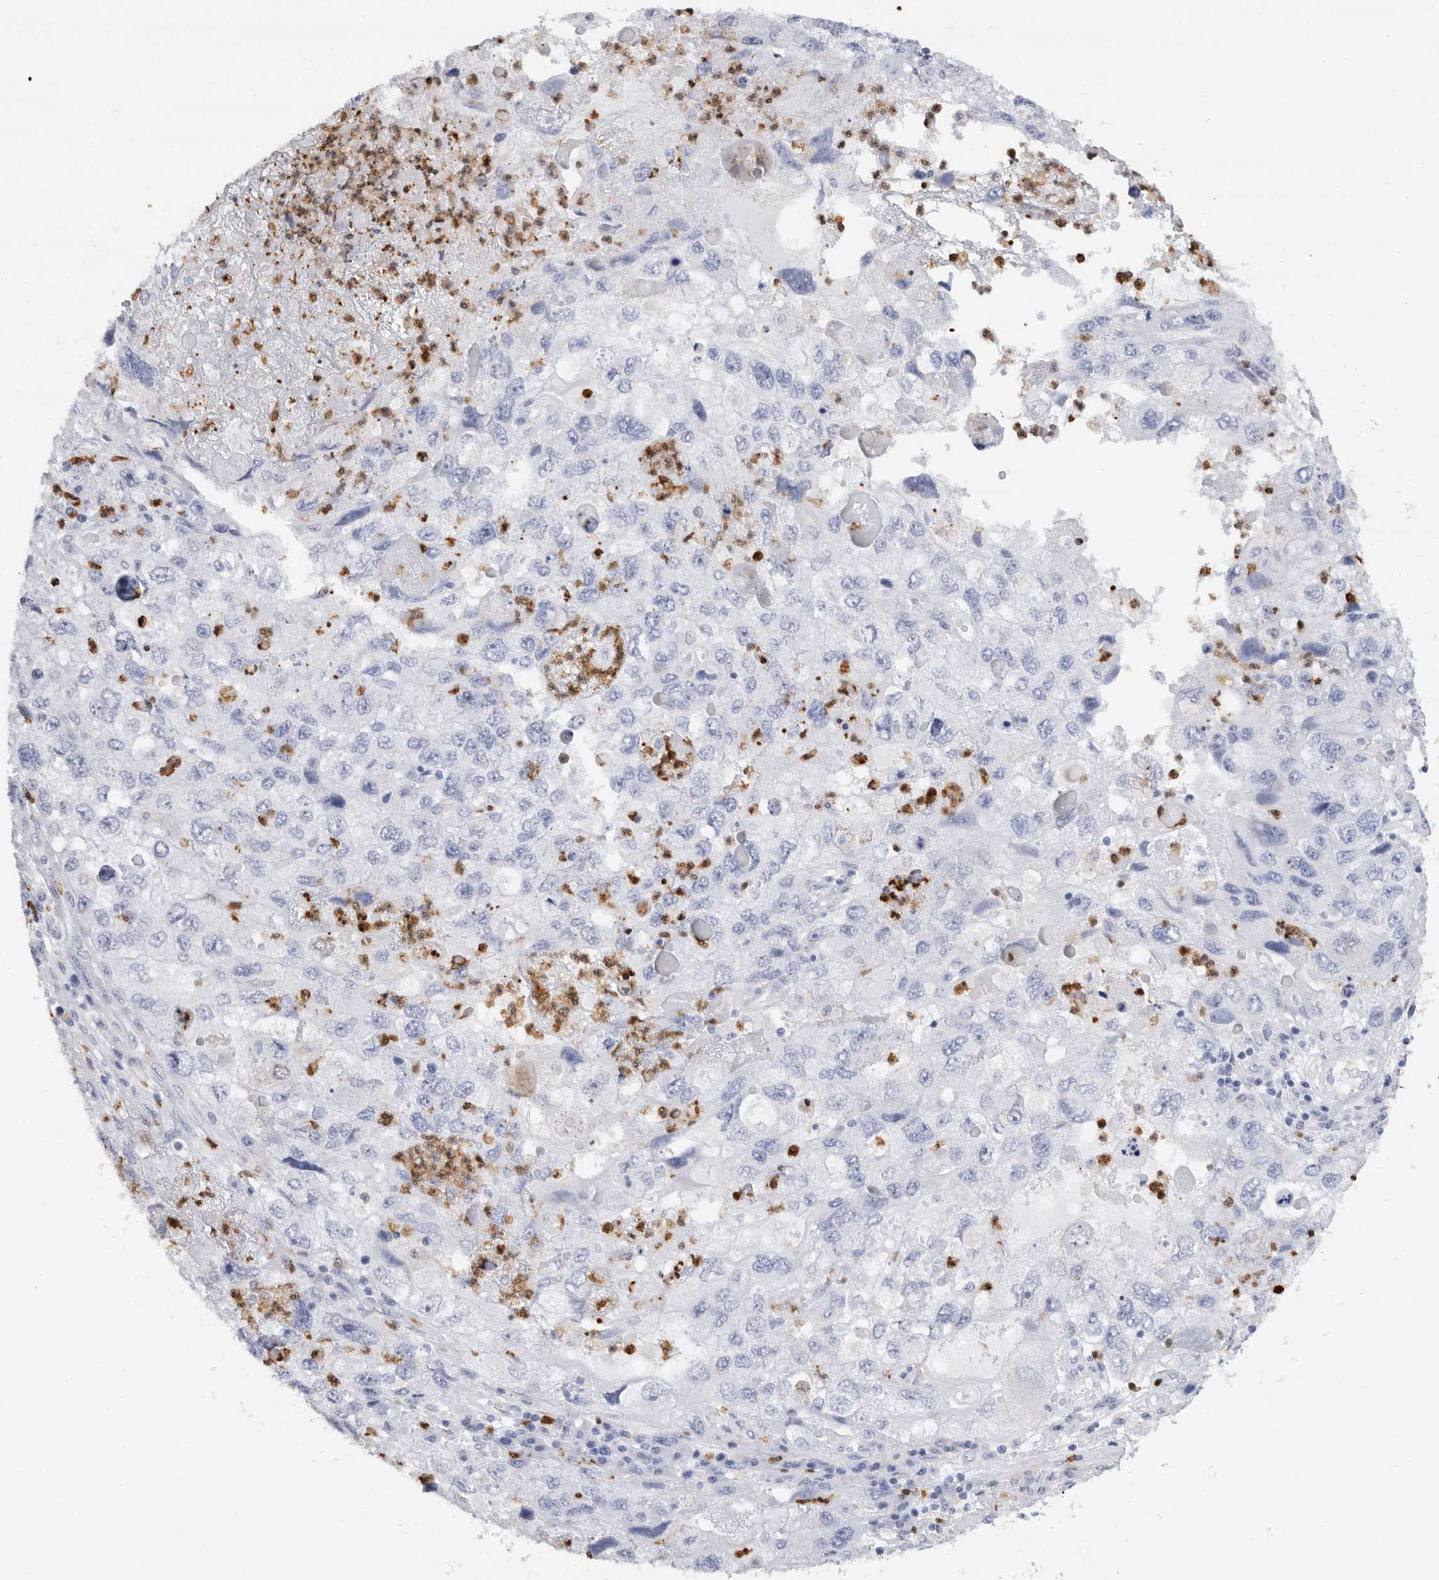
{"staining": {"intensity": "negative", "quantity": "none", "location": "none"}, "tissue": "endometrial cancer", "cell_type": "Tumor cells", "image_type": "cancer", "snomed": [{"axis": "morphology", "description": "Adenocarcinoma, NOS"}, {"axis": "topography", "description": "Endometrium"}], "caption": "Endometrial cancer (adenocarcinoma) was stained to show a protein in brown. There is no significant staining in tumor cells.", "gene": "SLC10A5", "patient": {"sex": "female", "age": 49}}